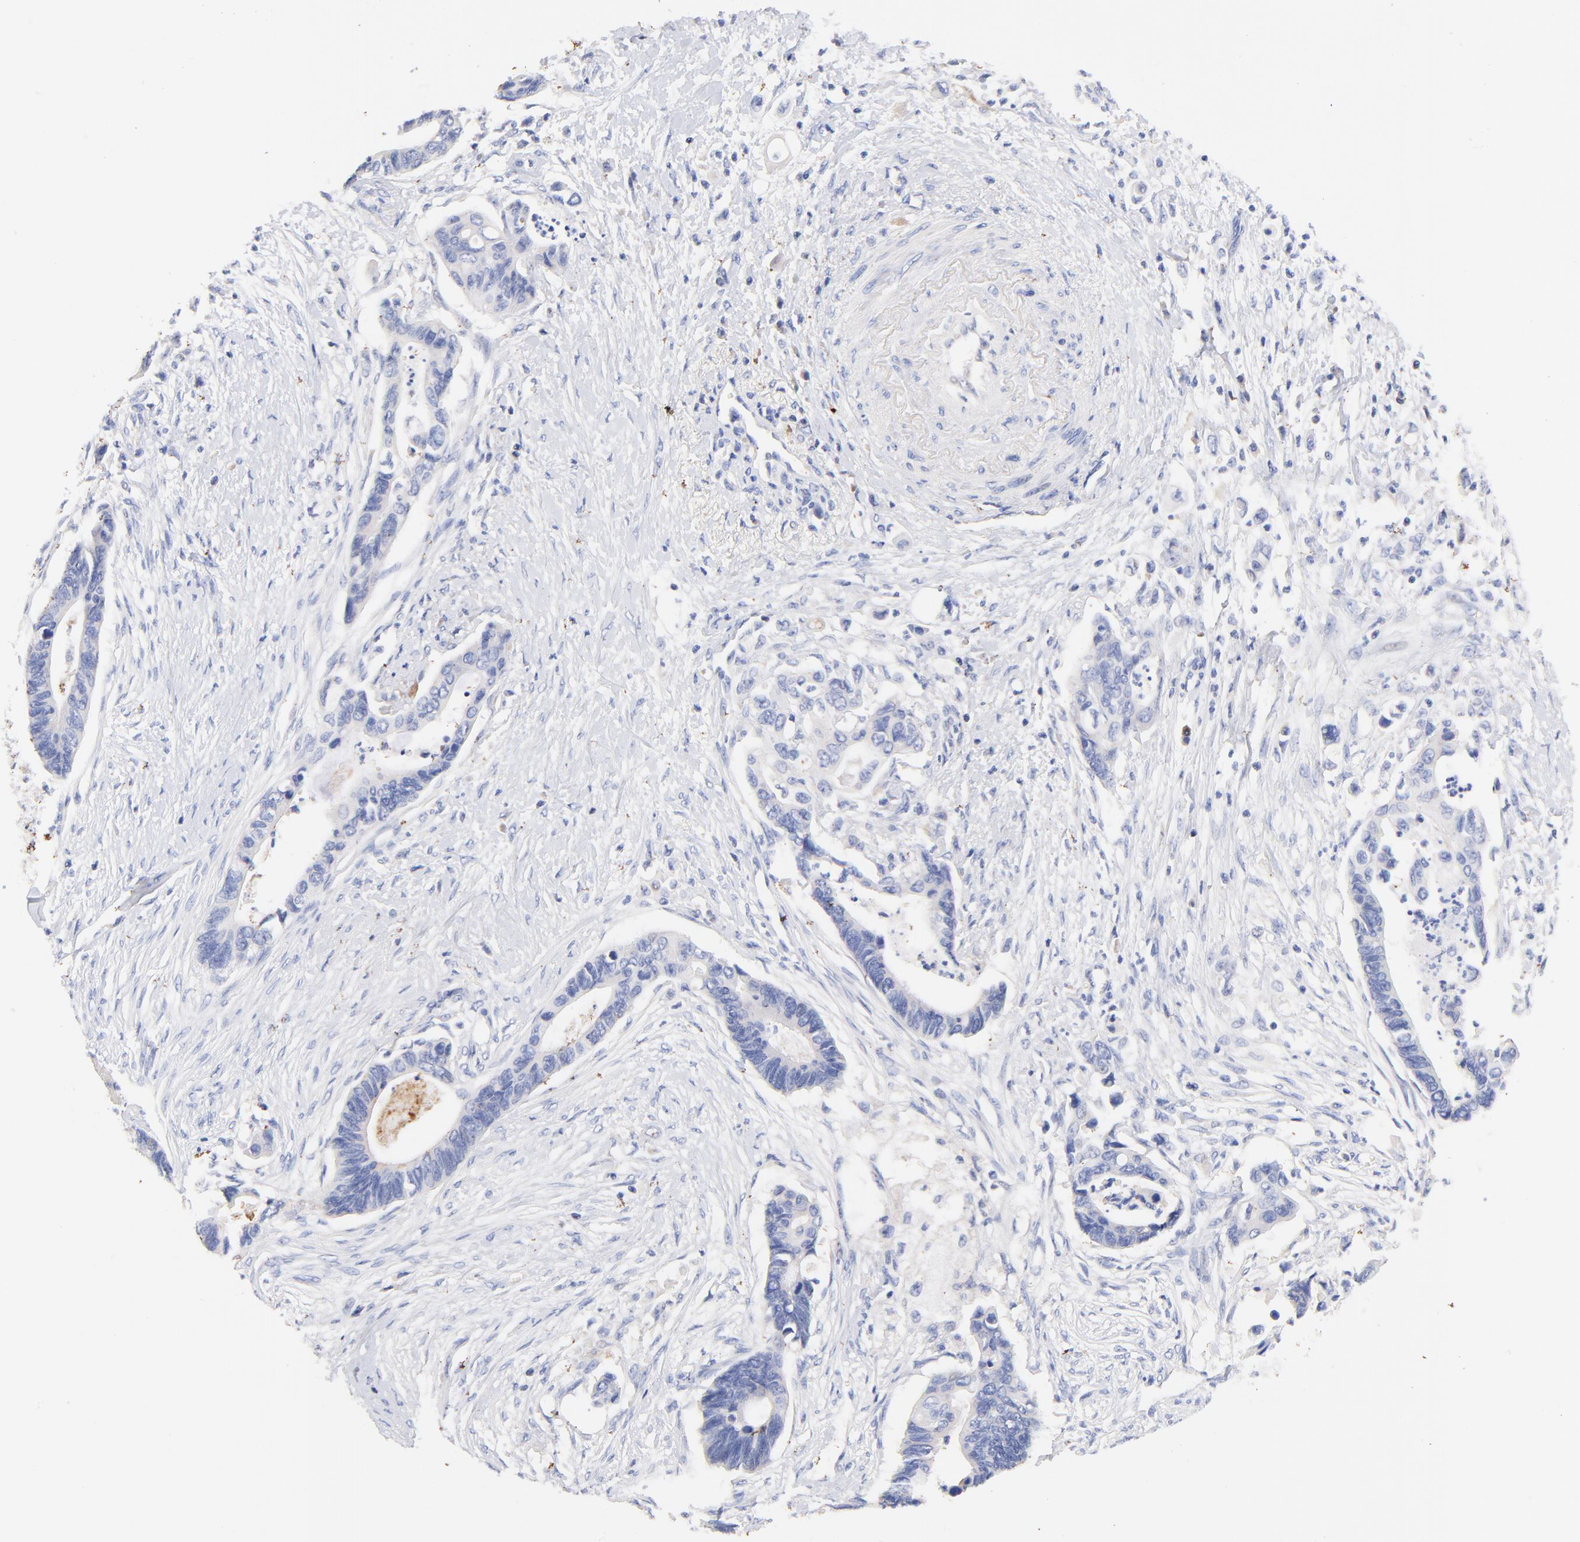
{"staining": {"intensity": "negative", "quantity": "none", "location": "none"}, "tissue": "pancreatic cancer", "cell_type": "Tumor cells", "image_type": "cancer", "snomed": [{"axis": "morphology", "description": "Adenocarcinoma, NOS"}, {"axis": "topography", "description": "Pancreas"}], "caption": "This image is of pancreatic adenocarcinoma stained with immunohistochemistry to label a protein in brown with the nuclei are counter-stained blue. There is no positivity in tumor cells.", "gene": "IGLV7-43", "patient": {"sex": "female", "age": 70}}